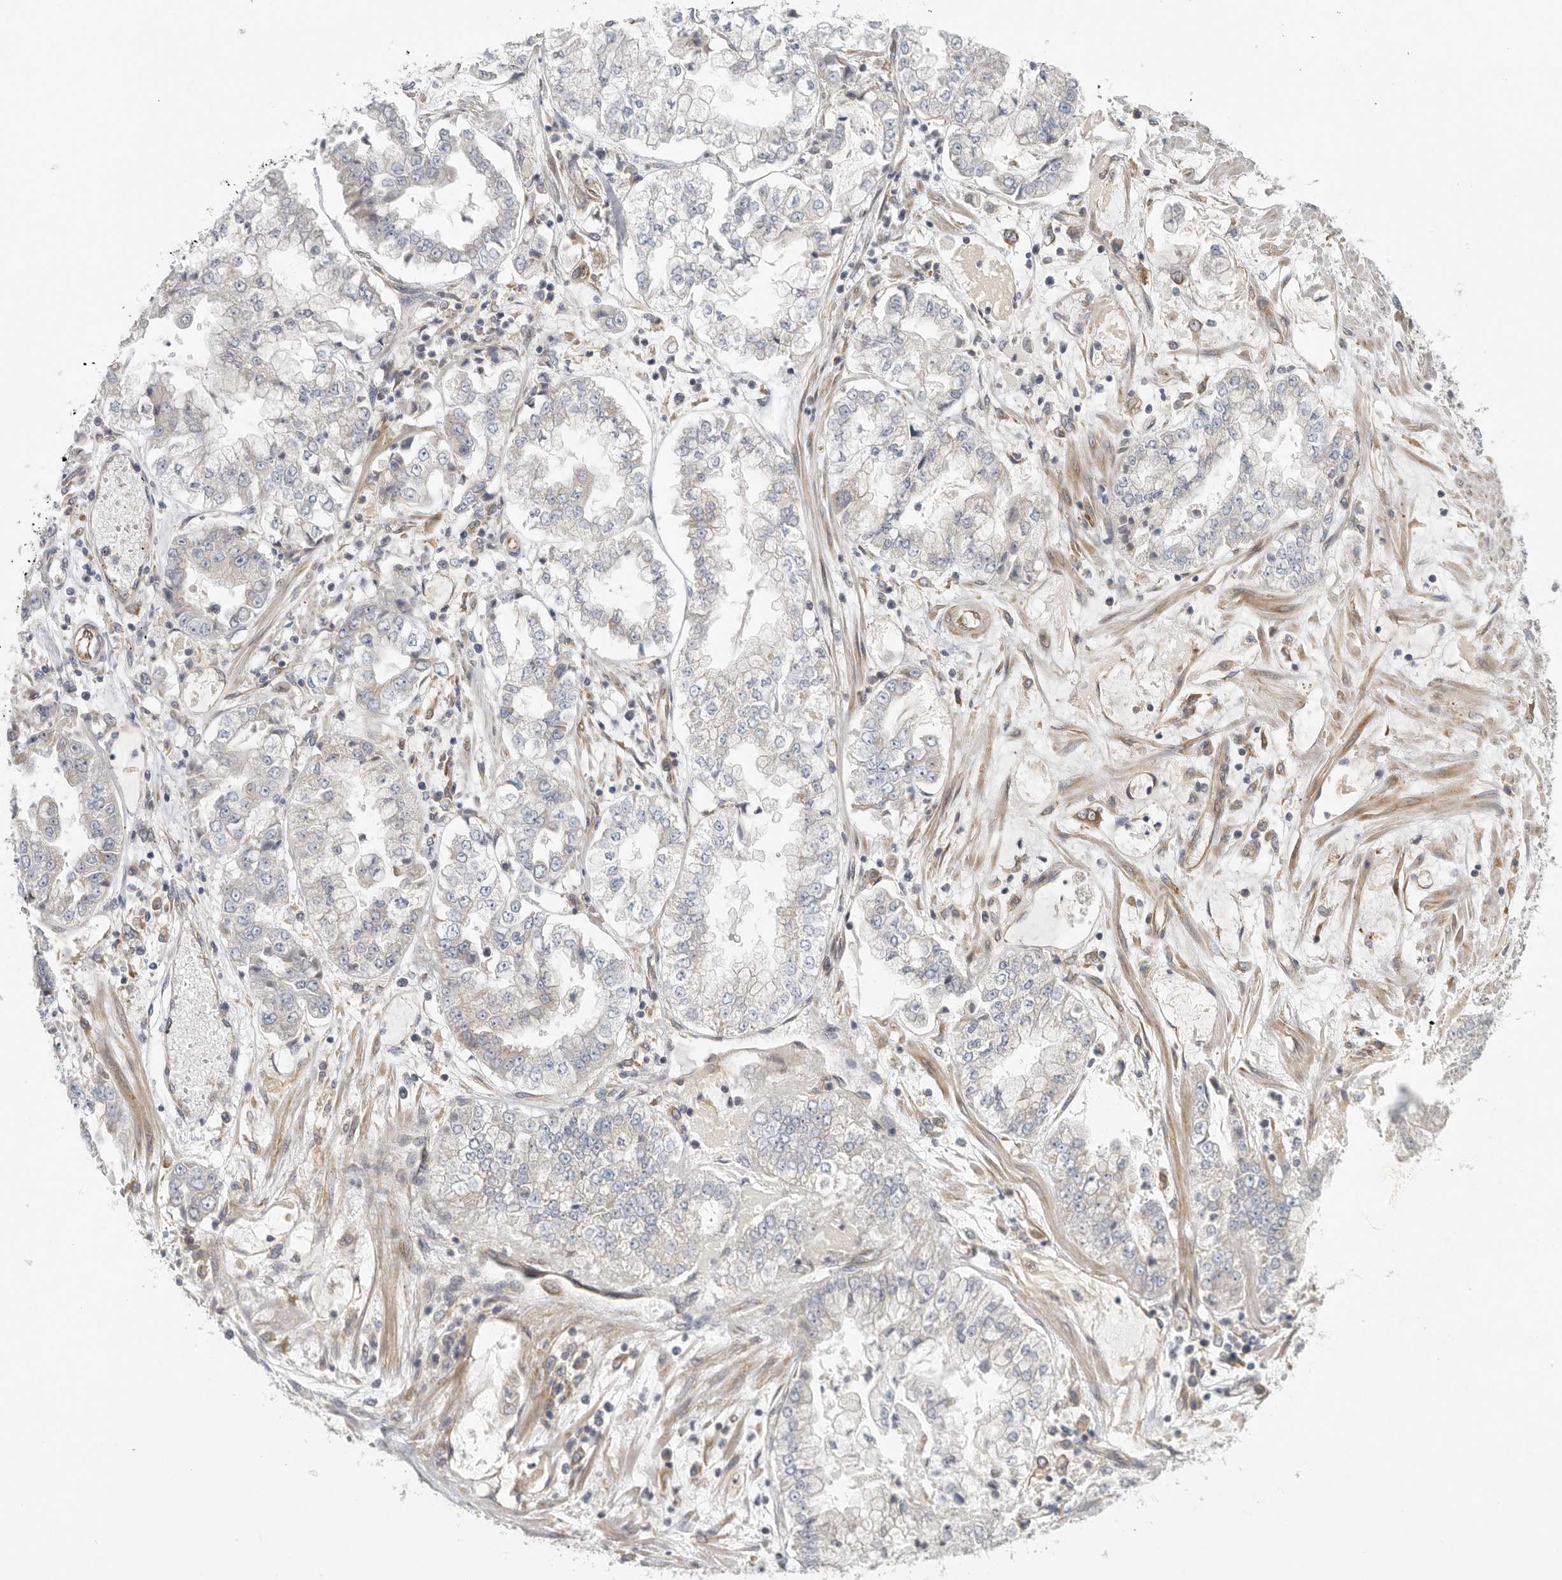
{"staining": {"intensity": "negative", "quantity": "none", "location": "none"}, "tissue": "stomach cancer", "cell_type": "Tumor cells", "image_type": "cancer", "snomed": [{"axis": "morphology", "description": "Adenocarcinoma, NOS"}, {"axis": "topography", "description": "Stomach"}], "caption": "Immunohistochemistry image of neoplastic tissue: stomach cancer (adenocarcinoma) stained with DAB demonstrates no significant protein staining in tumor cells.", "gene": "BCAP29", "patient": {"sex": "male", "age": 76}}